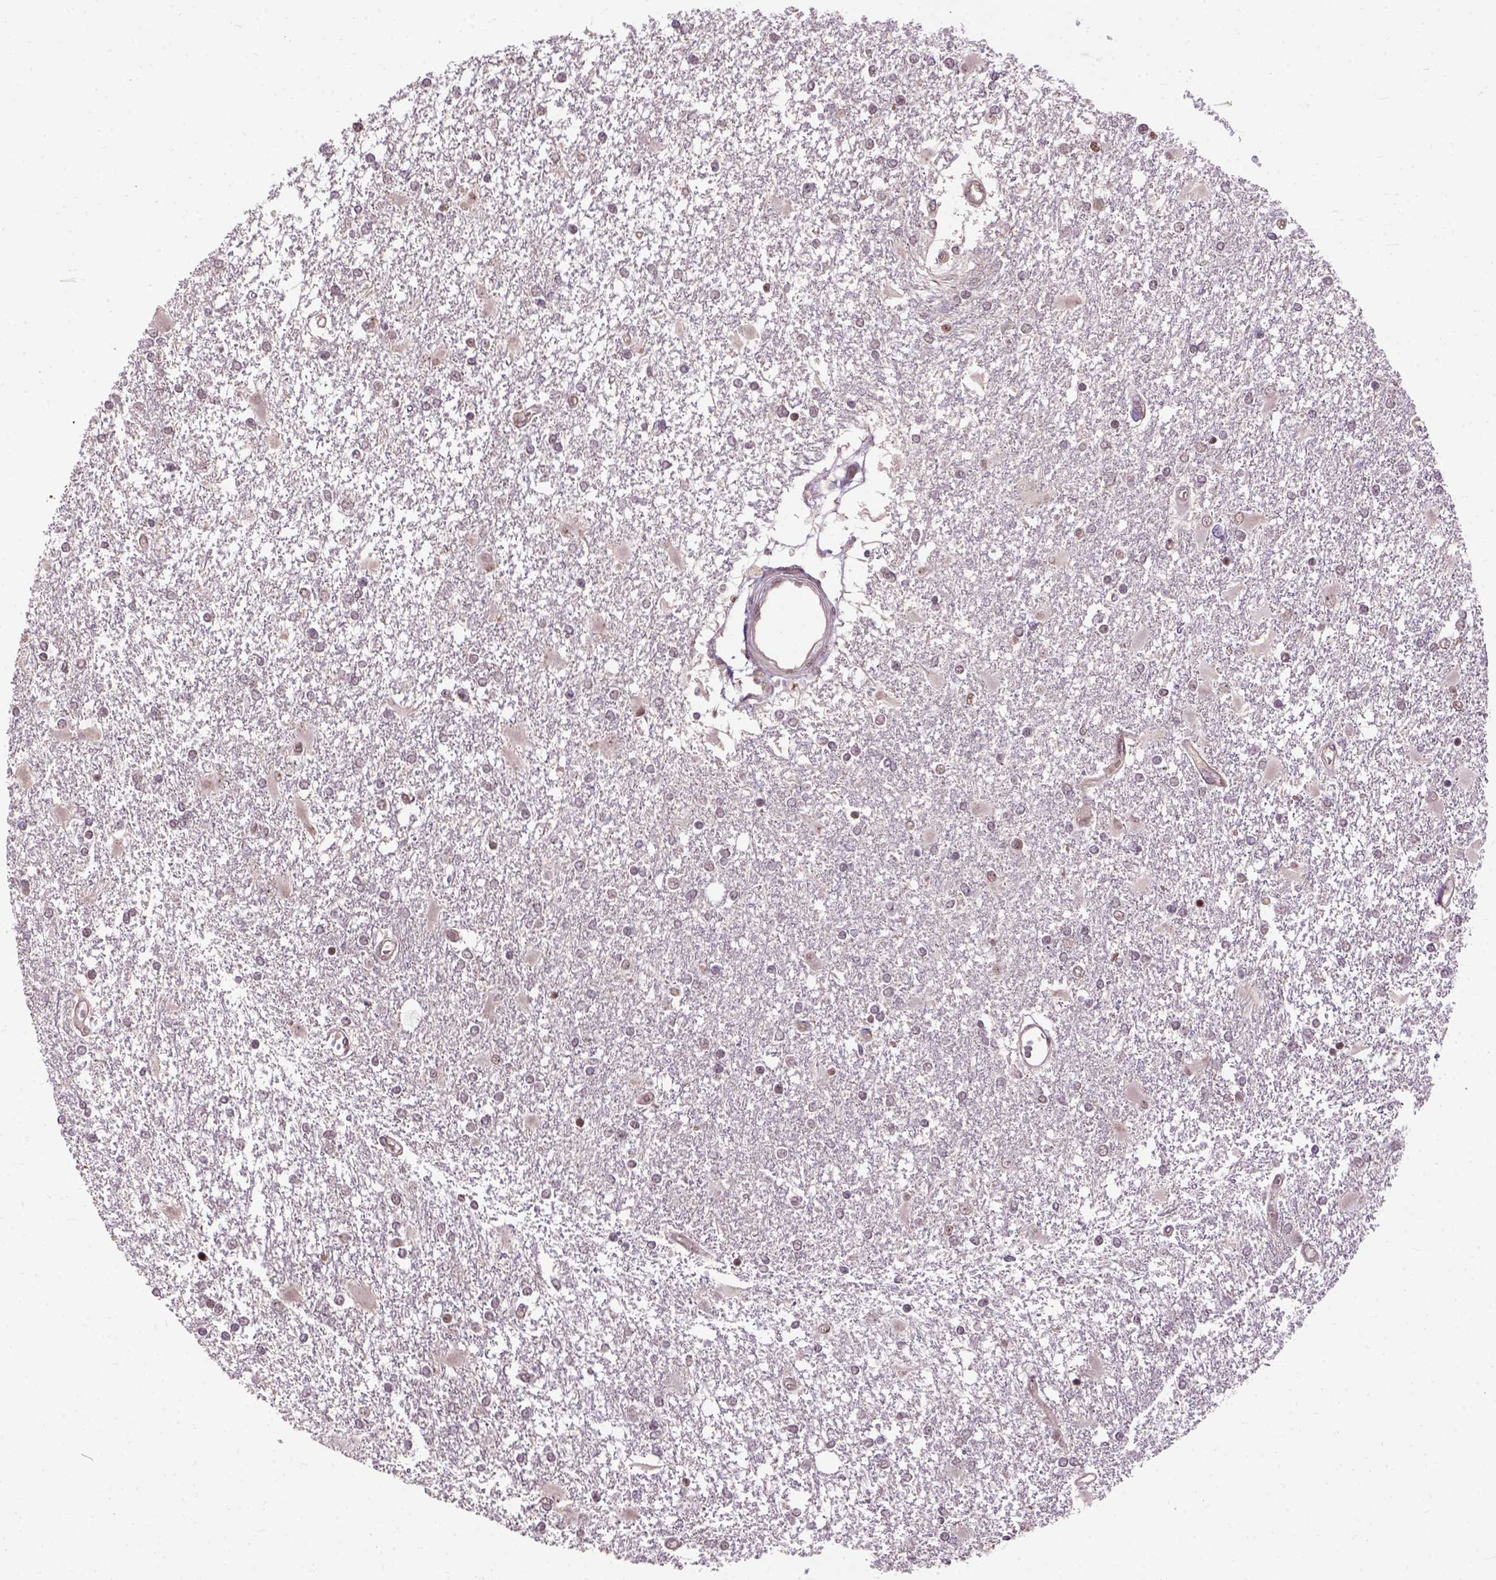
{"staining": {"intensity": "moderate", "quantity": "<25%", "location": "nuclear"}, "tissue": "glioma", "cell_type": "Tumor cells", "image_type": "cancer", "snomed": [{"axis": "morphology", "description": "Glioma, malignant, High grade"}, {"axis": "topography", "description": "Cerebral cortex"}], "caption": "Moderate nuclear protein staining is seen in approximately <25% of tumor cells in malignant high-grade glioma.", "gene": "ZNF630", "patient": {"sex": "male", "age": 79}}